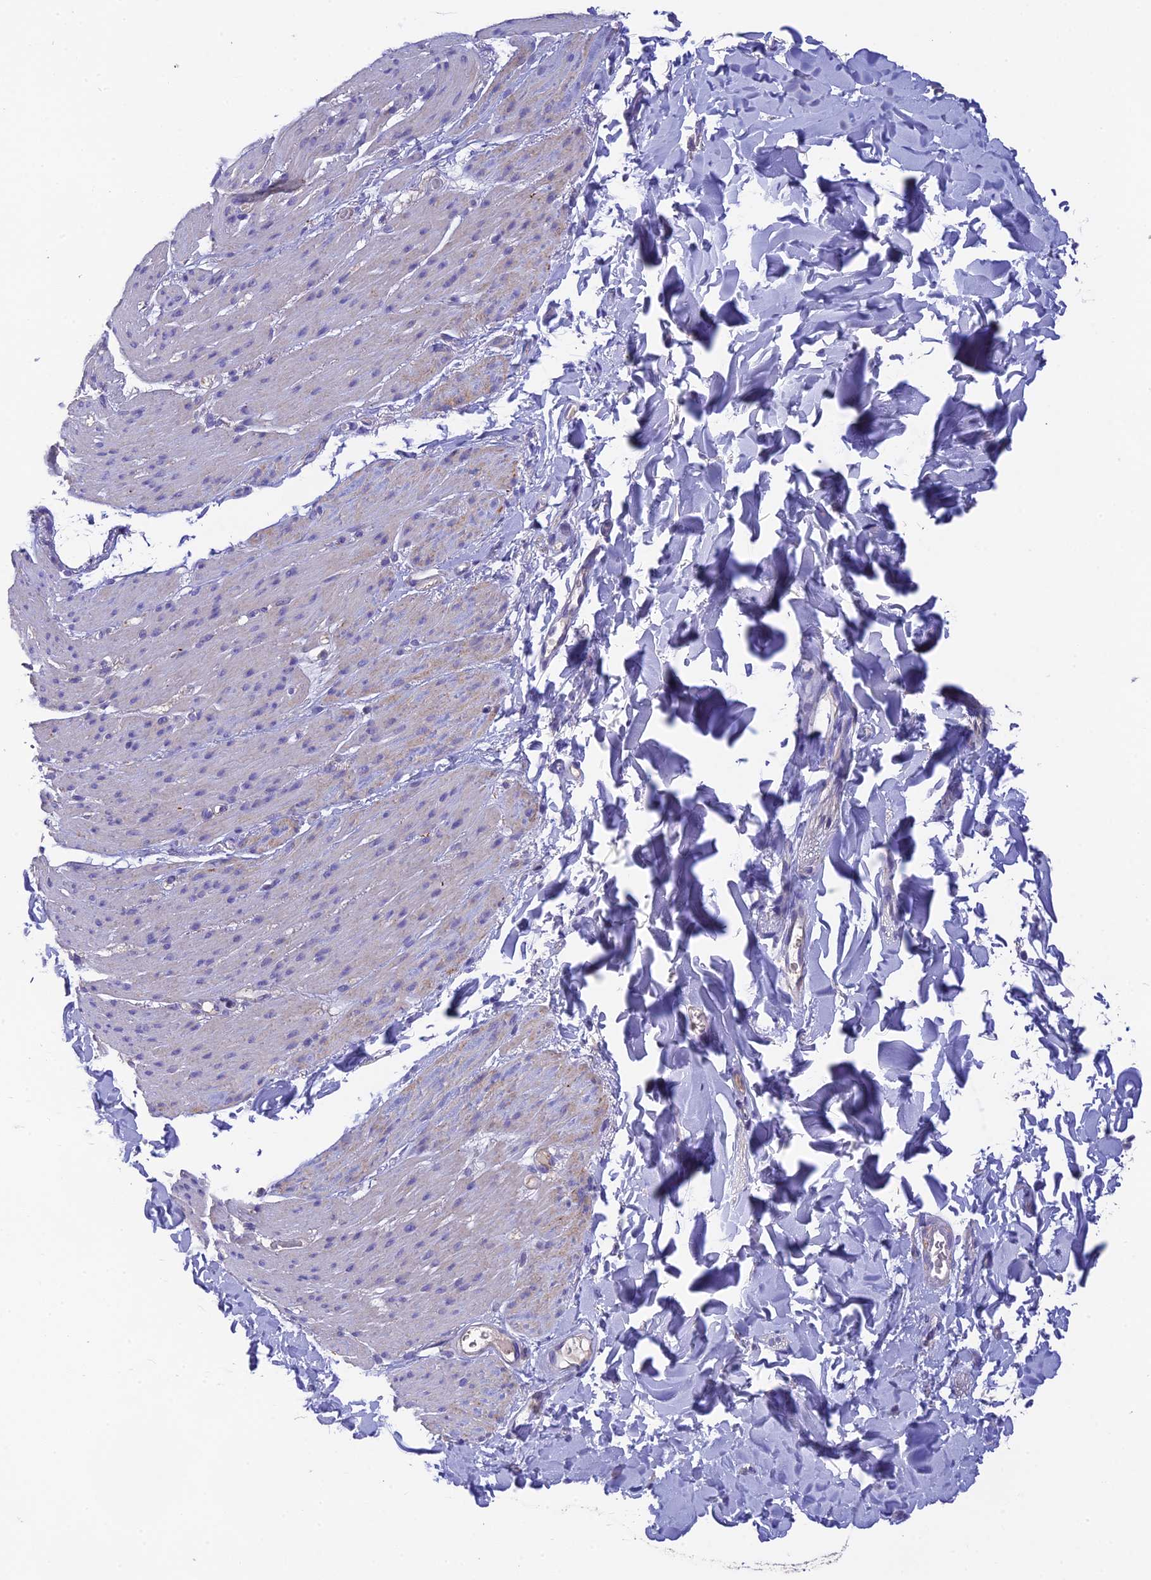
{"staining": {"intensity": "weak", "quantity": "<25%", "location": "cytoplasmic/membranous"}, "tissue": "smooth muscle", "cell_type": "Smooth muscle cells", "image_type": "normal", "snomed": [{"axis": "morphology", "description": "Normal tissue, NOS"}, {"axis": "topography", "description": "Colon"}, {"axis": "topography", "description": "Peripheral nerve tissue"}], "caption": "Immunohistochemical staining of normal human smooth muscle displays no significant expression in smooth muscle cells.", "gene": "HSD17B2", "patient": {"sex": "female", "age": 61}}